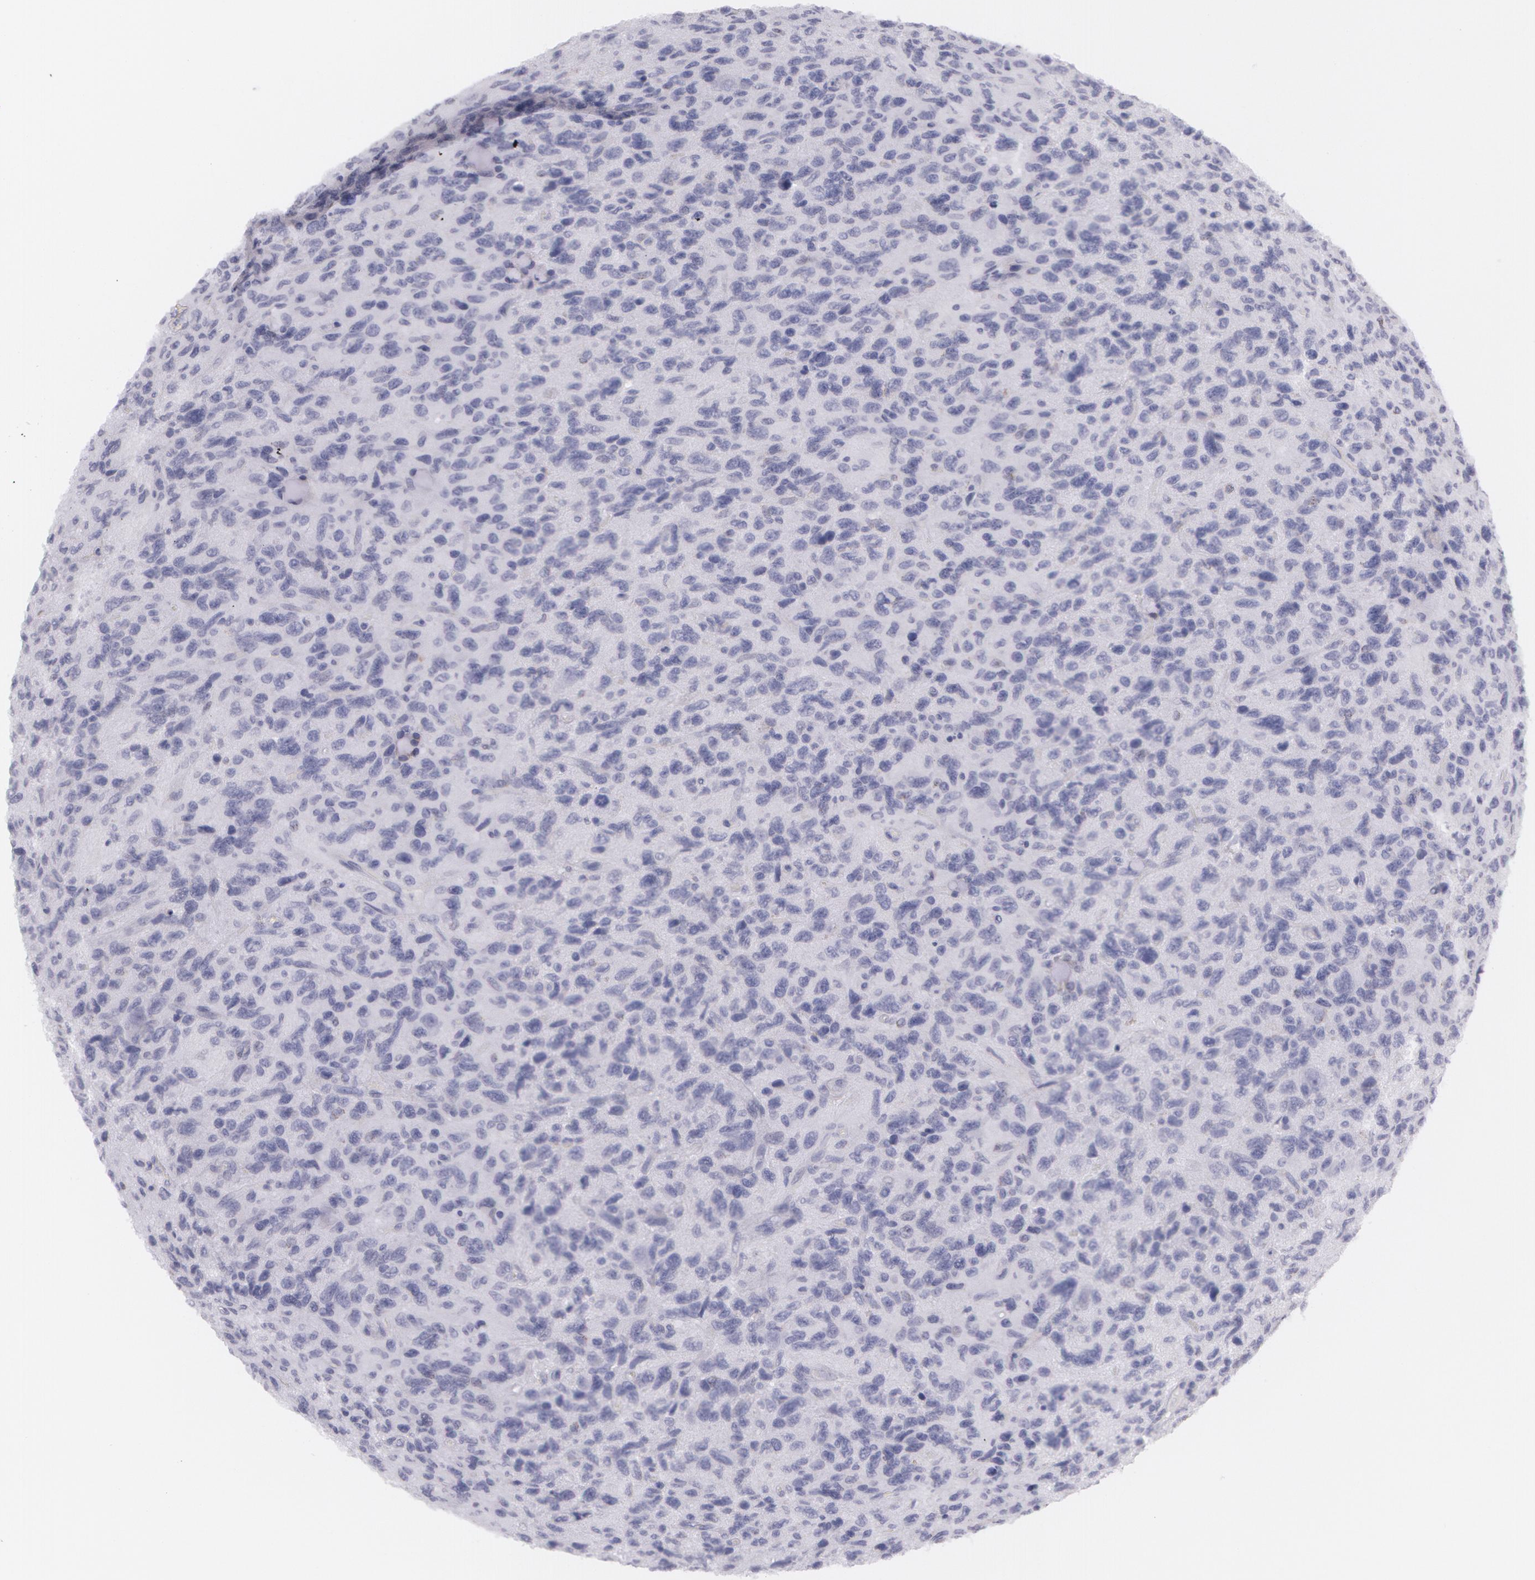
{"staining": {"intensity": "negative", "quantity": "none", "location": "none"}, "tissue": "glioma", "cell_type": "Tumor cells", "image_type": "cancer", "snomed": [{"axis": "morphology", "description": "Glioma, malignant, High grade"}, {"axis": "topography", "description": "Brain"}], "caption": "IHC histopathology image of neoplastic tissue: human glioma stained with DAB (3,3'-diaminobenzidine) demonstrates no significant protein staining in tumor cells. (DAB (3,3'-diaminobenzidine) IHC, high magnification).", "gene": "AMACR", "patient": {"sex": "female", "age": 60}}